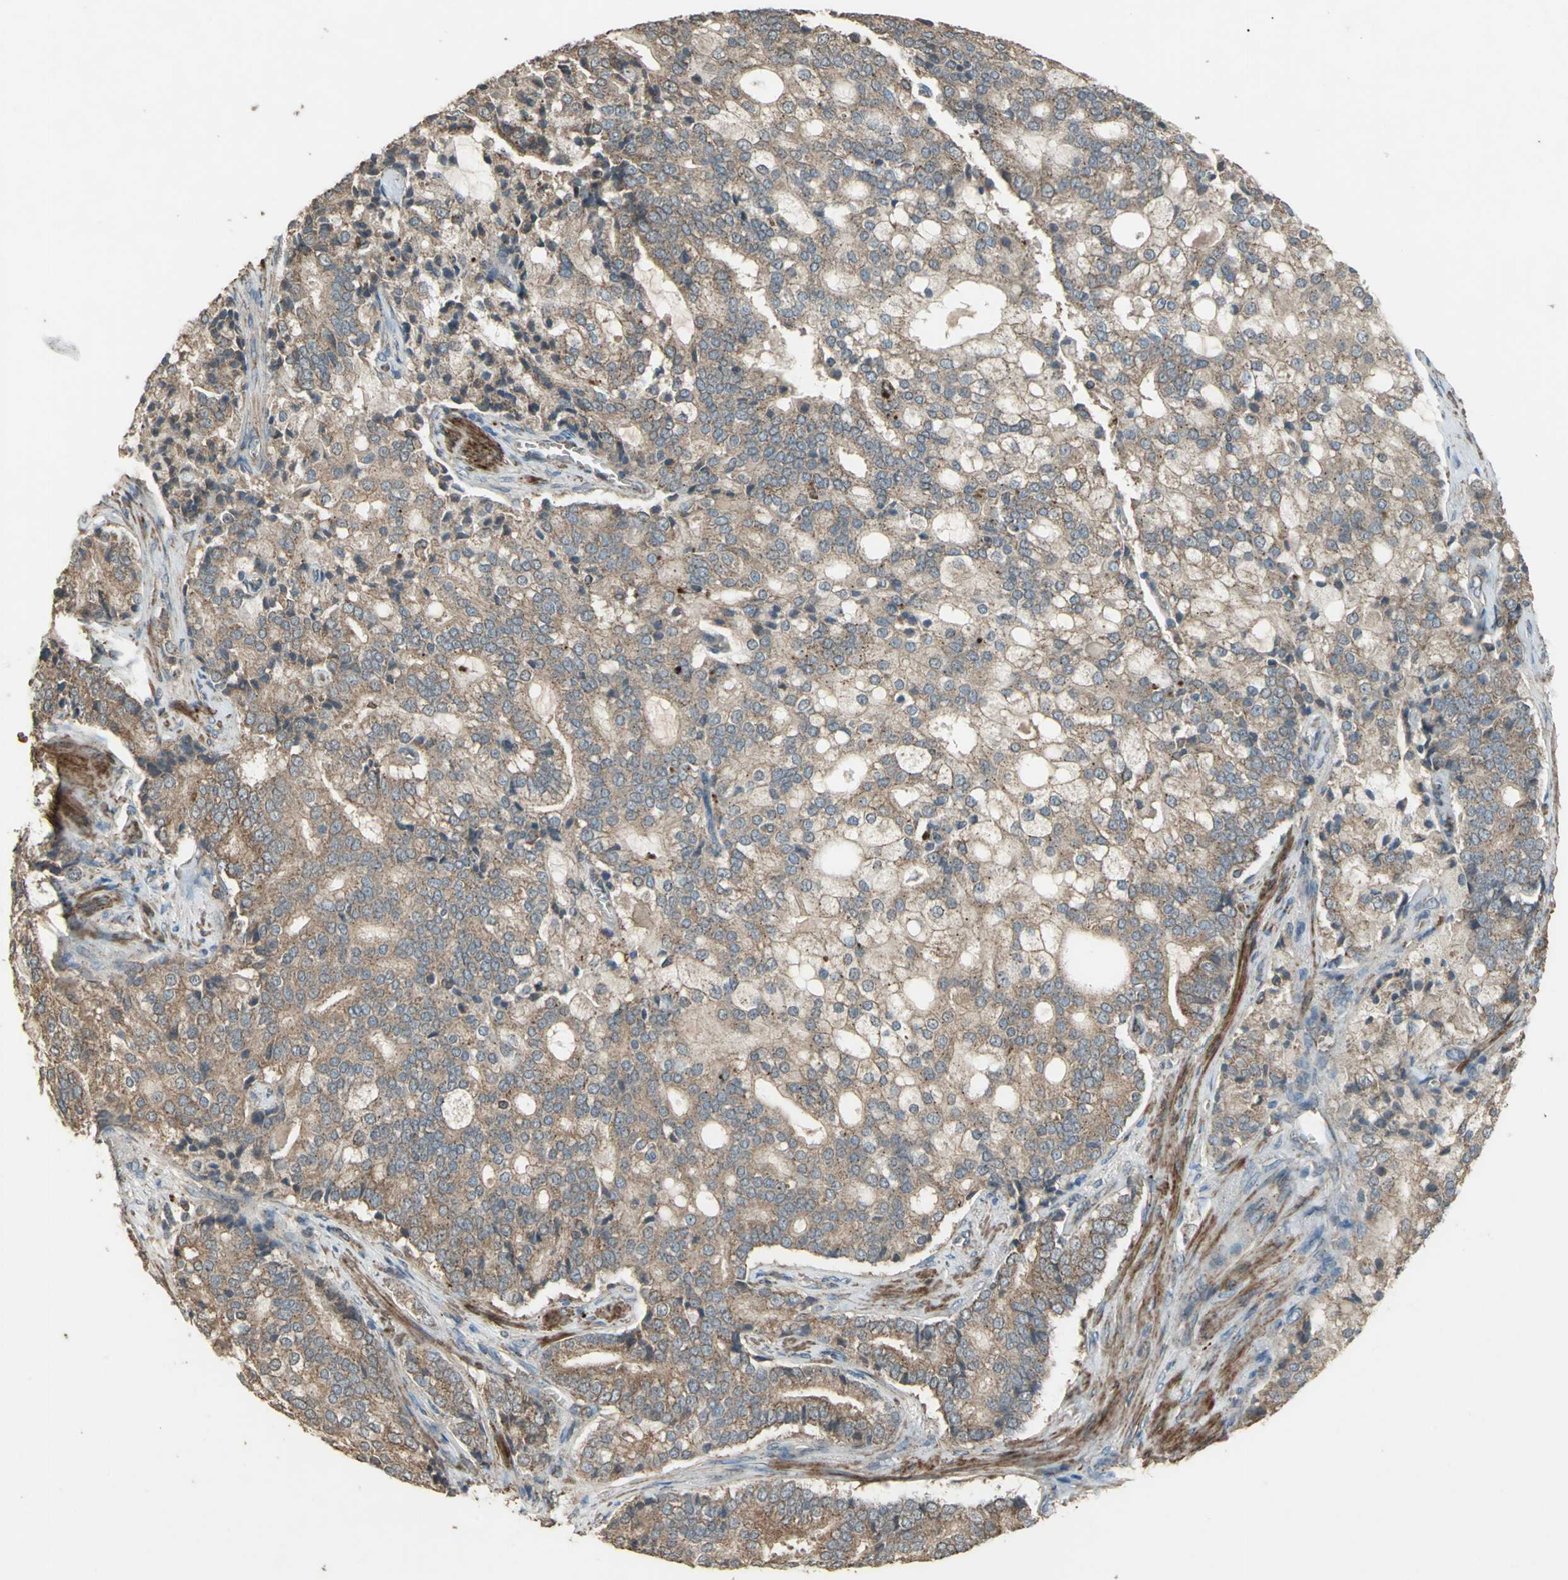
{"staining": {"intensity": "moderate", "quantity": ">75%", "location": "cytoplasmic/membranous"}, "tissue": "prostate cancer", "cell_type": "Tumor cells", "image_type": "cancer", "snomed": [{"axis": "morphology", "description": "Adenocarcinoma, Low grade"}, {"axis": "topography", "description": "Prostate"}], "caption": "Human prostate low-grade adenocarcinoma stained with a protein marker demonstrates moderate staining in tumor cells.", "gene": "POLRMT", "patient": {"sex": "male", "age": 58}}